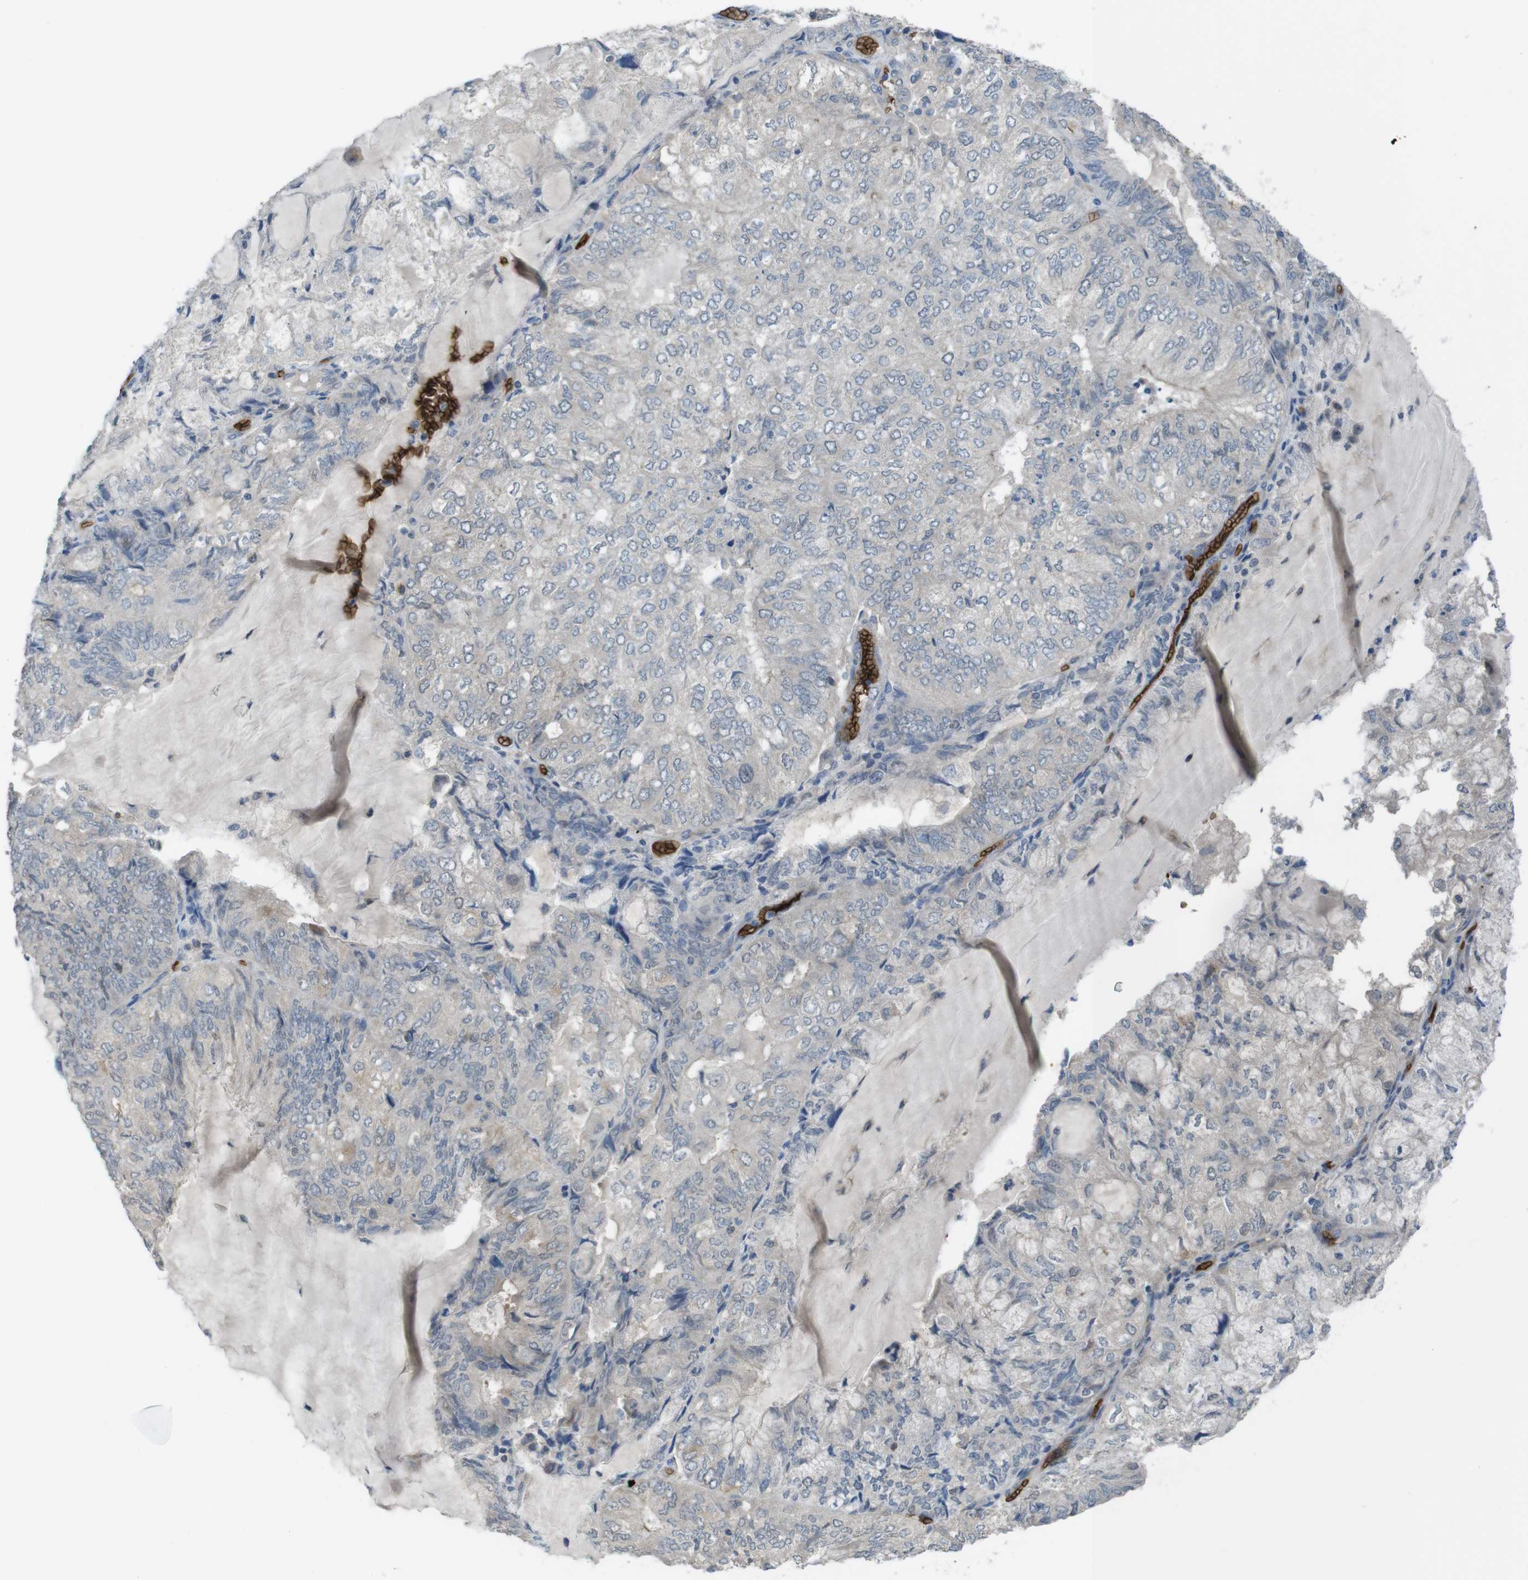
{"staining": {"intensity": "negative", "quantity": "none", "location": "none"}, "tissue": "endometrial cancer", "cell_type": "Tumor cells", "image_type": "cancer", "snomed": [{"axis": "morphology", "description": "Adenocarcinoma, NOS"}, {"axis": "topography", "description": "Endometrium"}], "caption": "Endometrial cancer (adenocarcinoma) stained for a protein using immunohistochemistry exhibits no expression tumor cells.", "gene": "GYPA", "patient": {"sex": "female", "age": 81}}